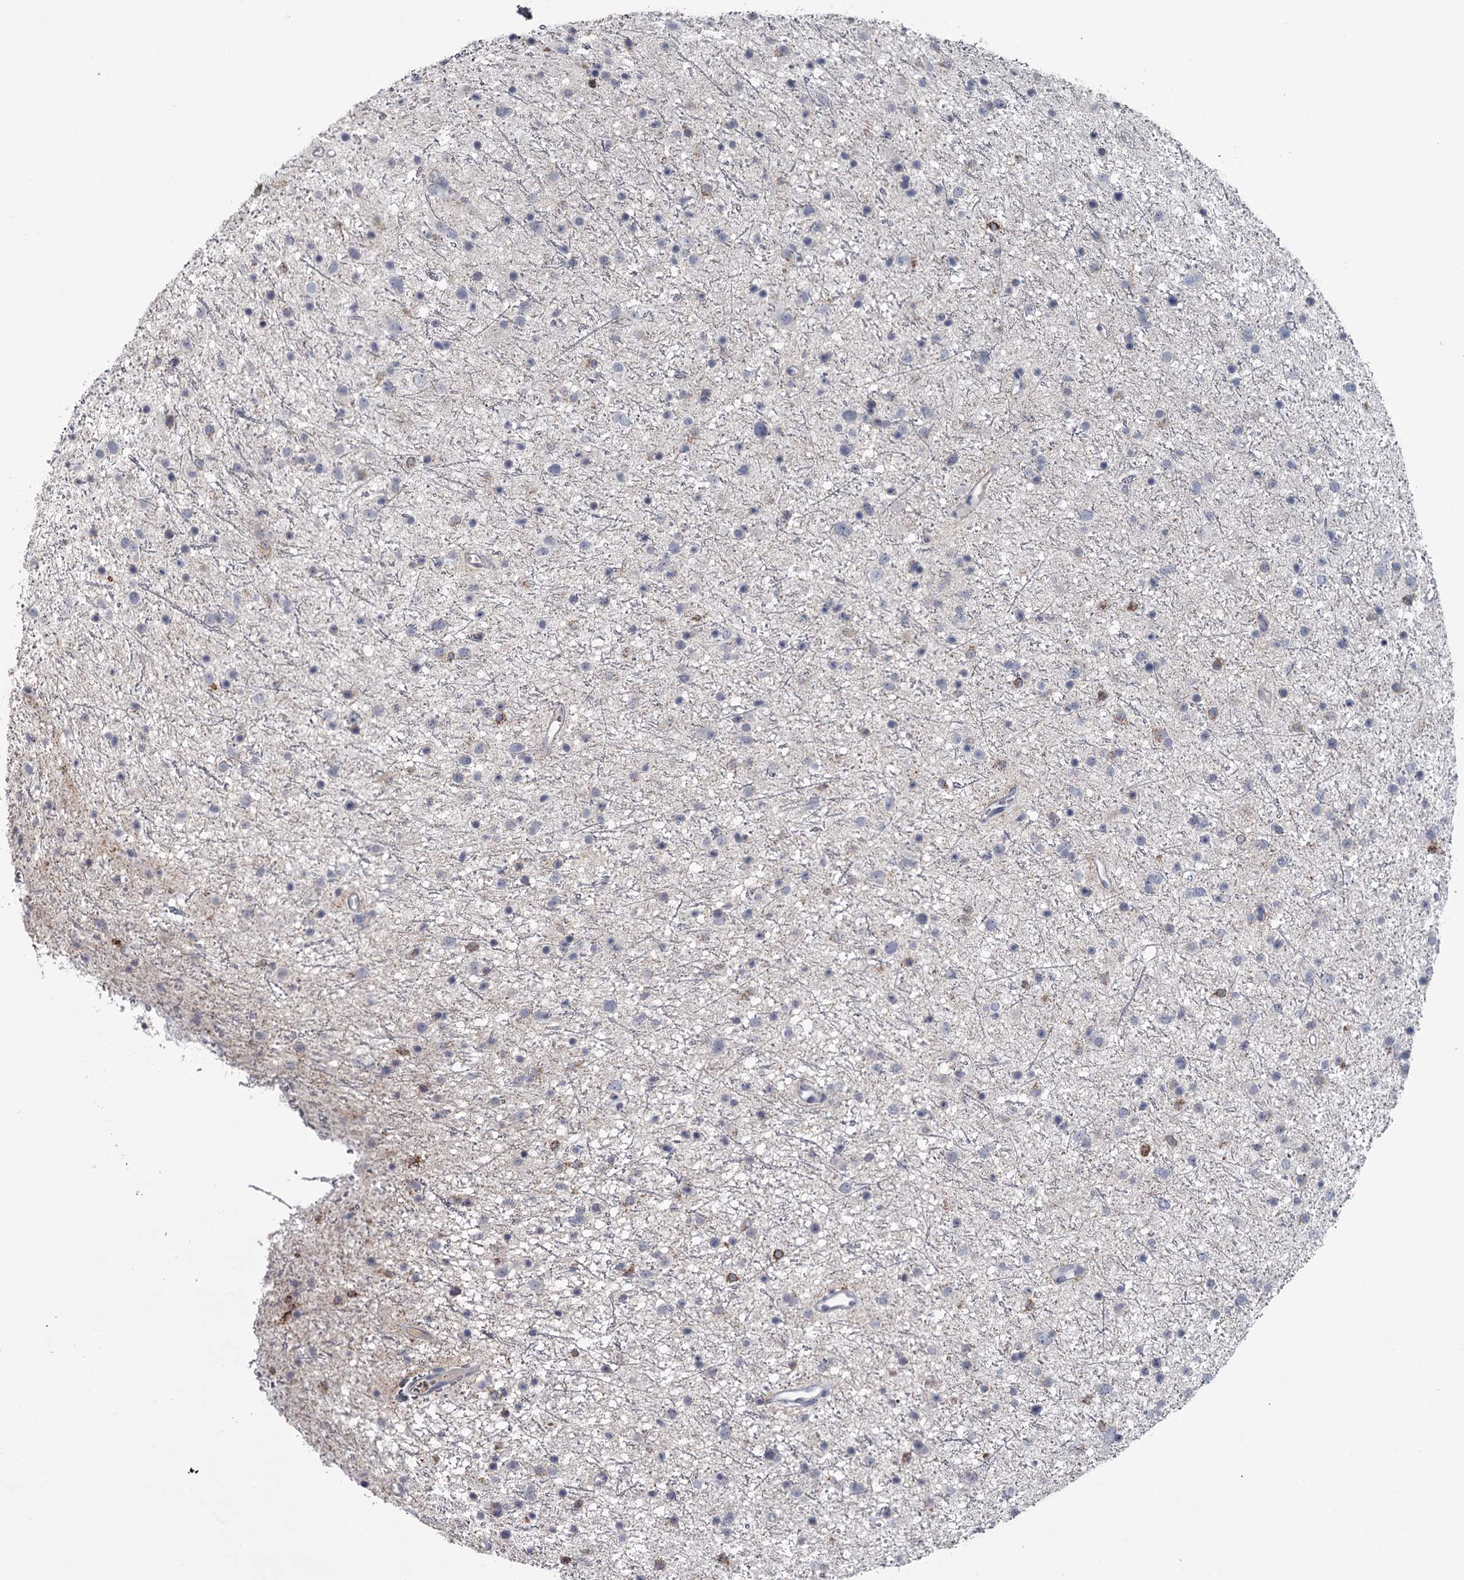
{"staining": {"intensity": "negative", "quantity": "none", "location": "none"}, "tissue": "glioma", "cell_type": "Tumor cells", "image_type": "cancer", "snomed": [{"axis": "morphology", "description": "Glioma, malignant, Low grade"}, {"axis": "topography", "description": "Cerebral cortex"}], "caption": "Tumor cells are negative for brown protein staining in glioma.", "gene": "DAO", "patient": {"sex": "female", "age": 39}}